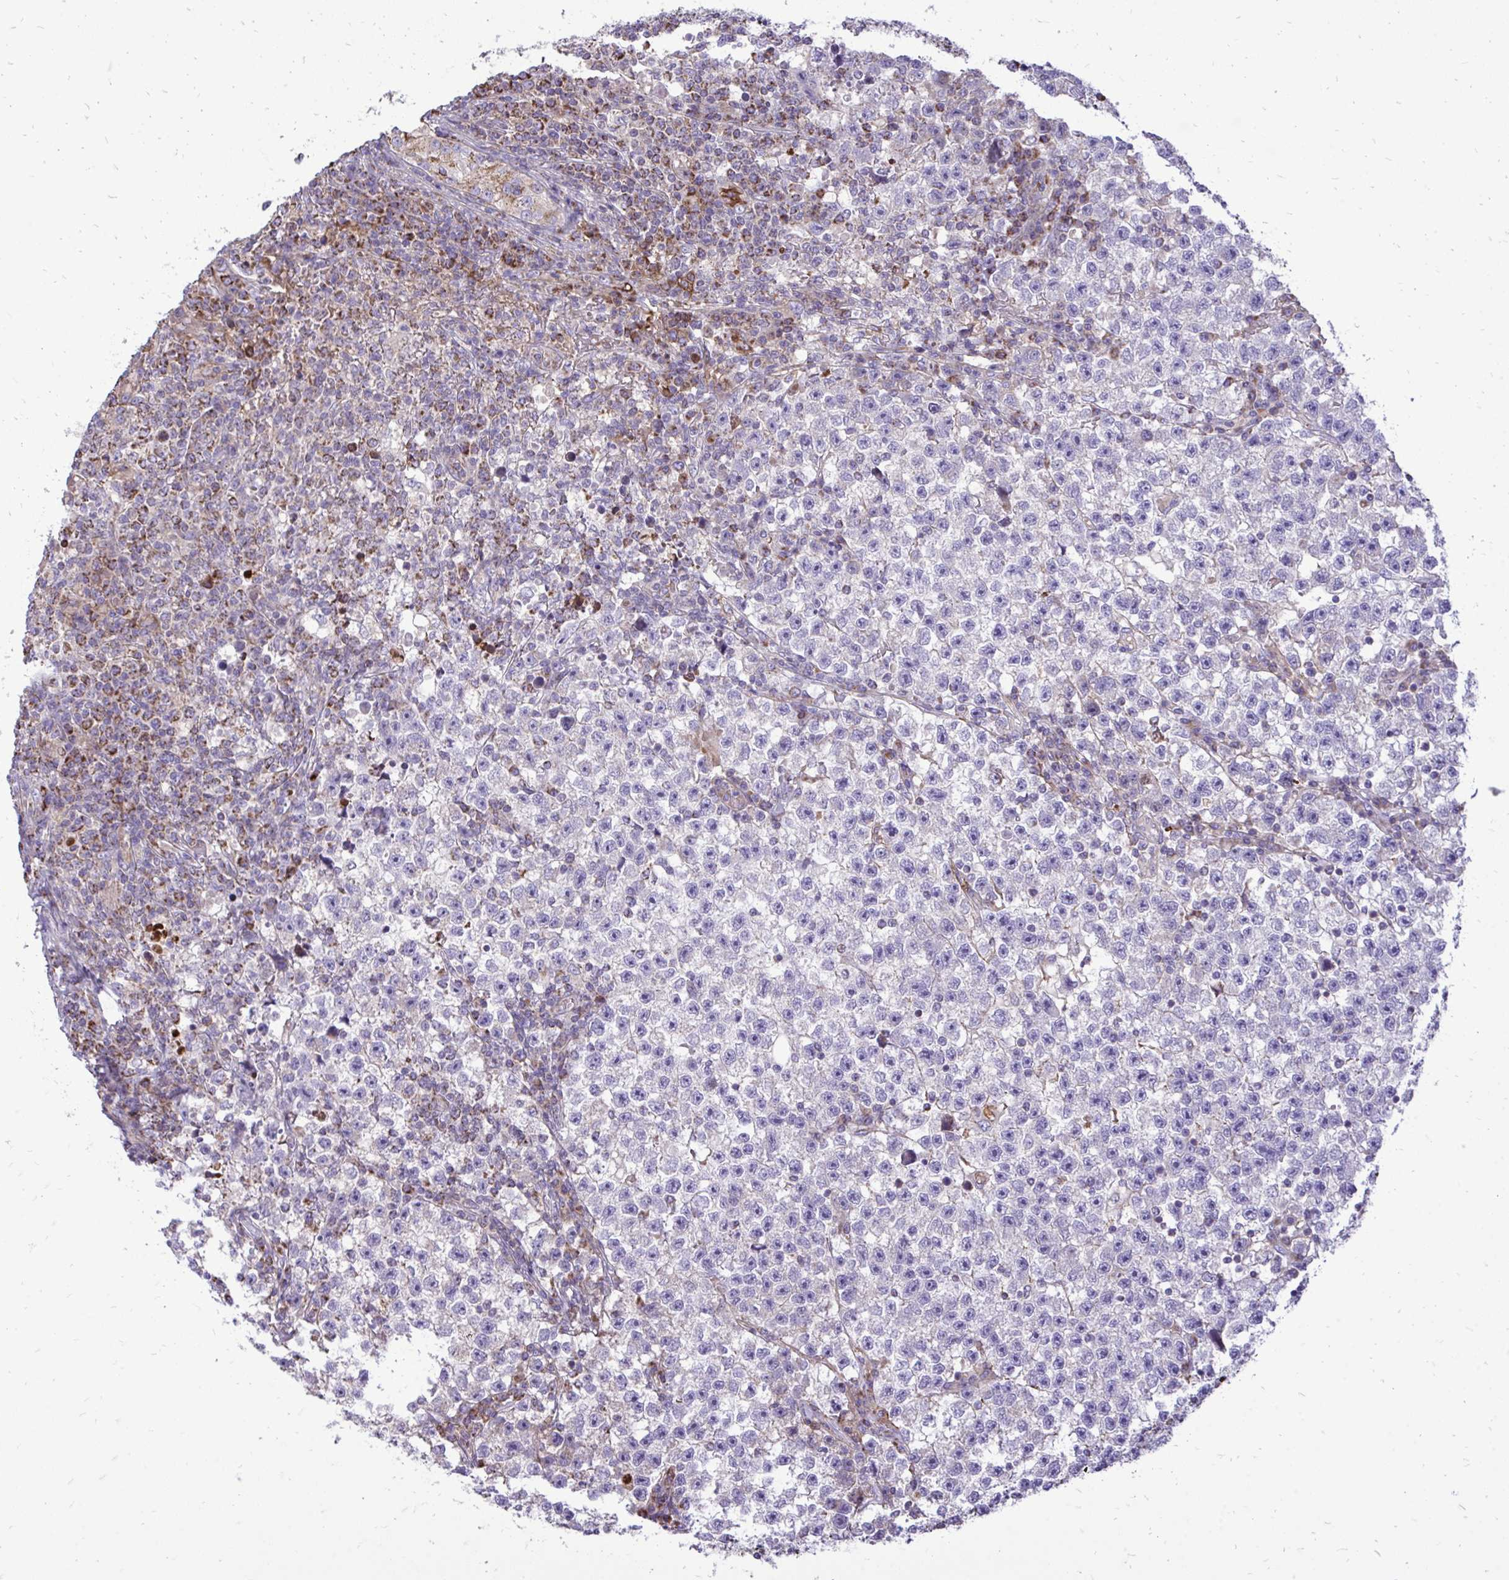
{"staining": {"intensity": "negative", "quantity": "none", "location": "none"}, "tissue": "testis cancer", "cell_type": "Tumor cells", "image_type": "cancer", "snomed": [{"axis": "morphology", "description": "Seminoma, NOS"}, {"axis": "topography", "description": "Testis"}], "caption": "Human seminoma (testis) stained for a protein using immunohistochemistry shows no expression in tumor cells.", "gene": "ATP13A2", "patient": {"sex": "male", "age": 22}}